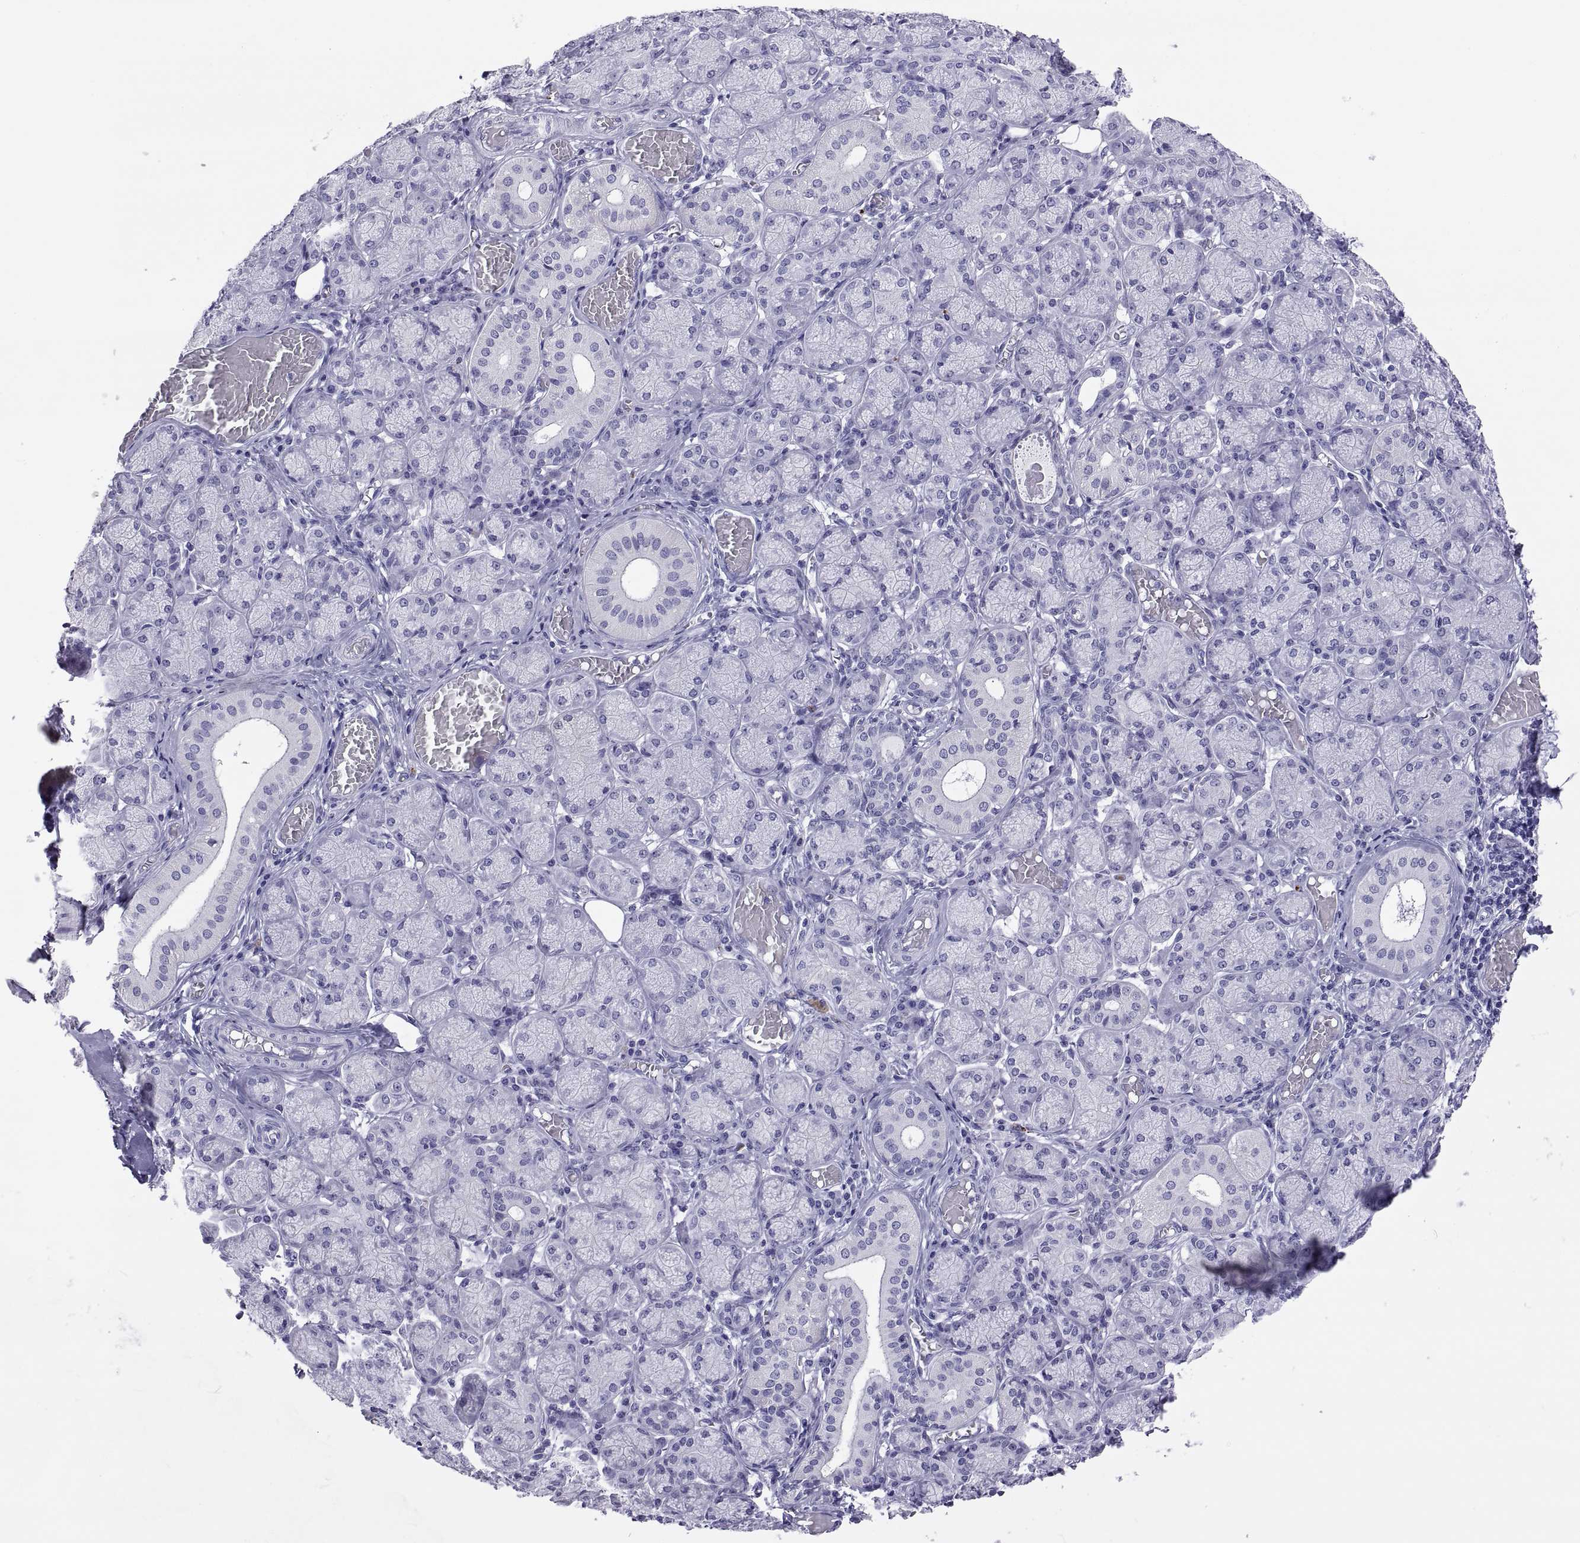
{"staining": {"intensity": "negative", "quantity": "none", "location": "none"}, "tissue": "salivary gland", "cell_type": "Glandular cells", "image_type": "normal", "snomed": [{"axis": "morphology", "description": "Normal tissue, NOS"}, {"axis": "topography", "description": "Salivary gland"}, {"axis": "topography", "description": "Peripheral nerve tissue"}], "caption": "Immunohistochemistry (IHC) photomicrograph of unremarkable salivary gland: salivary gland stained with DAB shows no significant protein staining in glandular cells.", "gene": "QRICH2", "patient": {"sex": "female", "age": 24}}